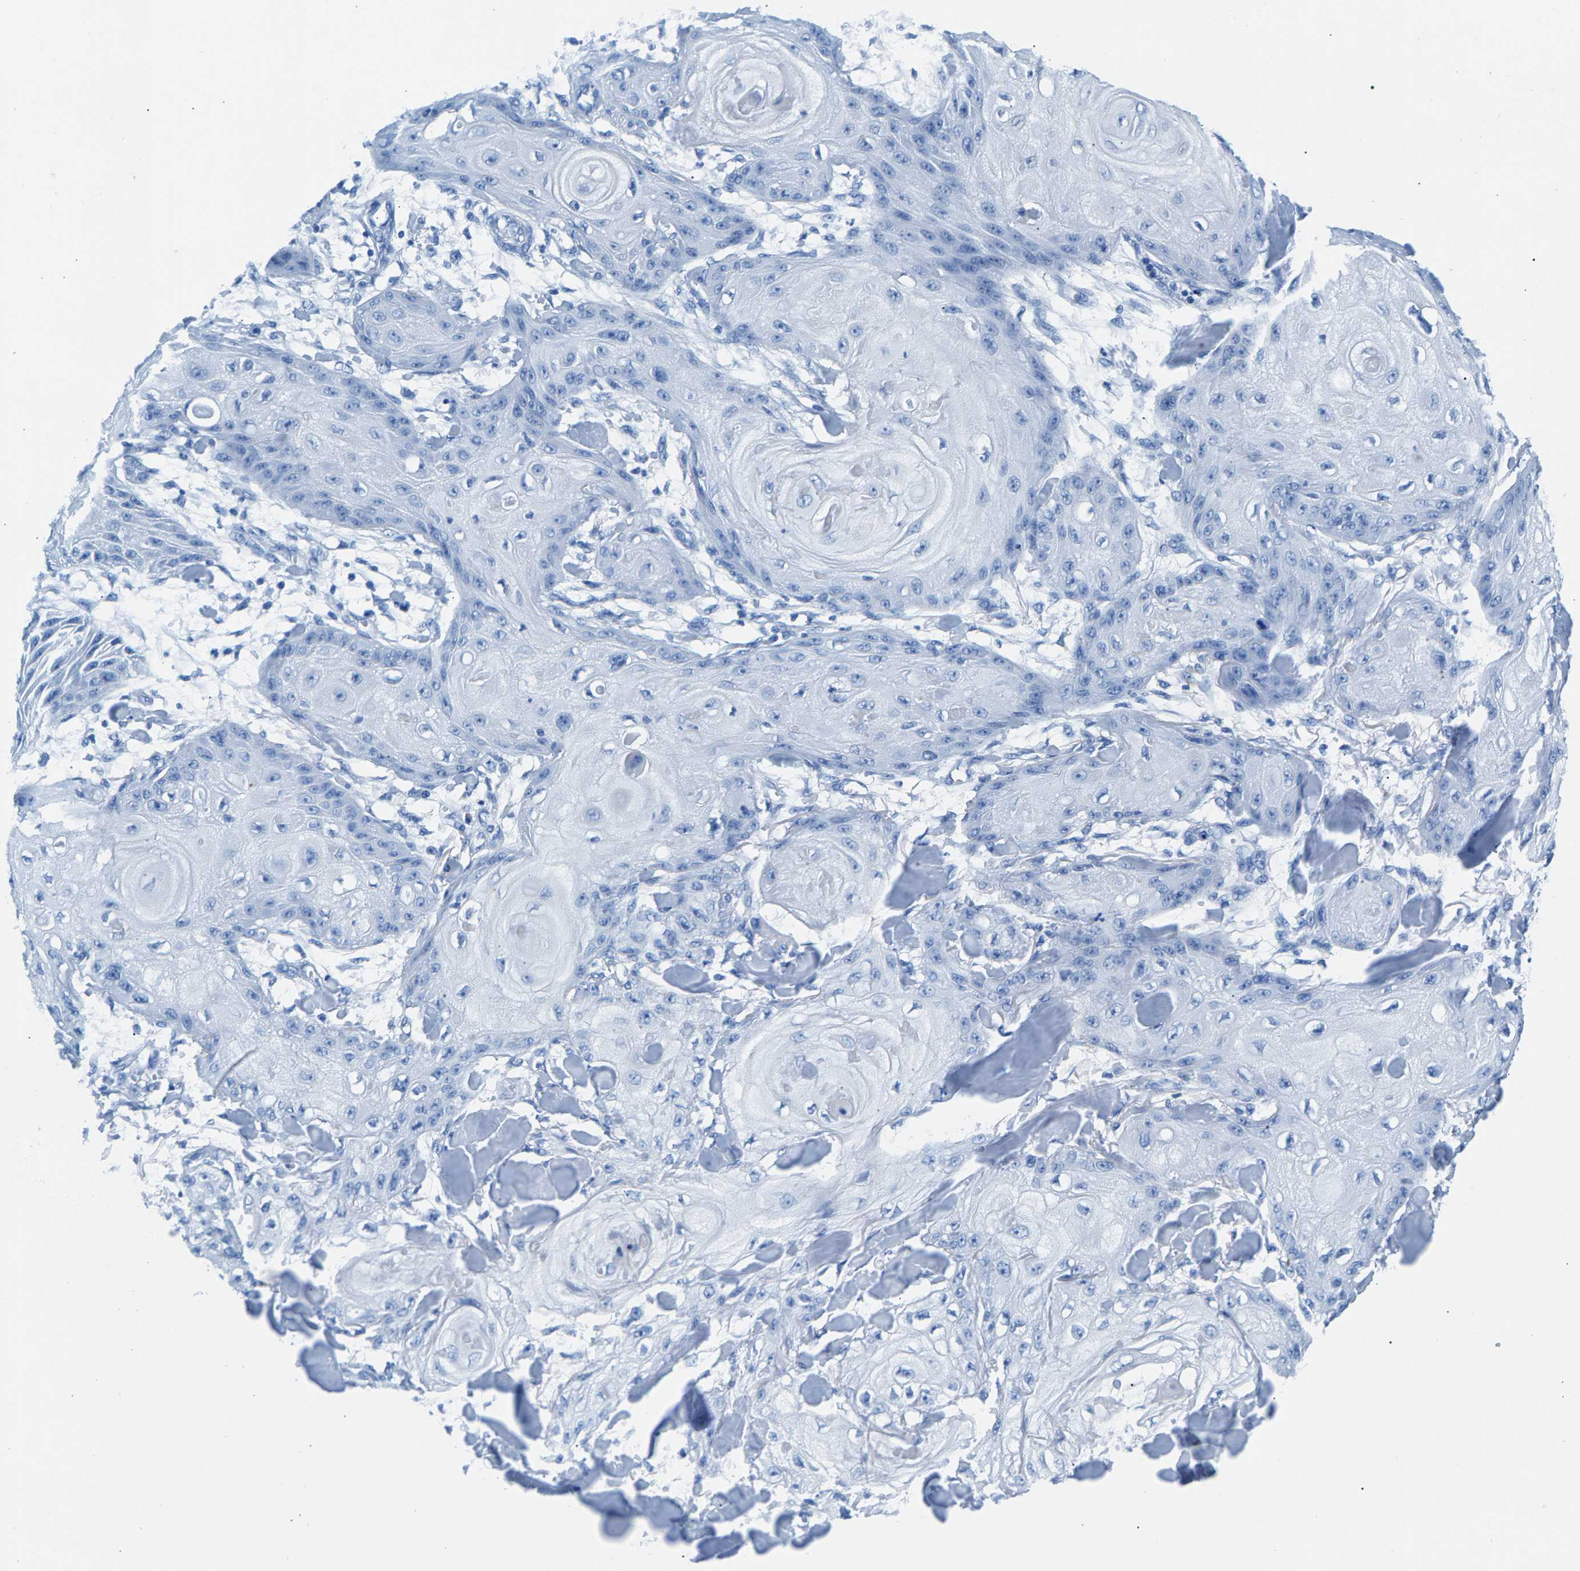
{"staining": {"intensity": "negative", "quantity": "none", "location": "none"}, "tissue": "skin cancer", "cell_type": "Tumor cells", "image_type": "cancer", "snomed": [{"axis": "morphology", "description": "Squamous cell carcinoma, NOS"}, {"axis": "topography", "description": "Skin"}], "caption": "This is a micrograph of IHC staining of skin squamous cell carcinoma, which shows no staining in tumor cells.", "gene": "CPS1", "patient": {"sex": "male", "age": 74}}